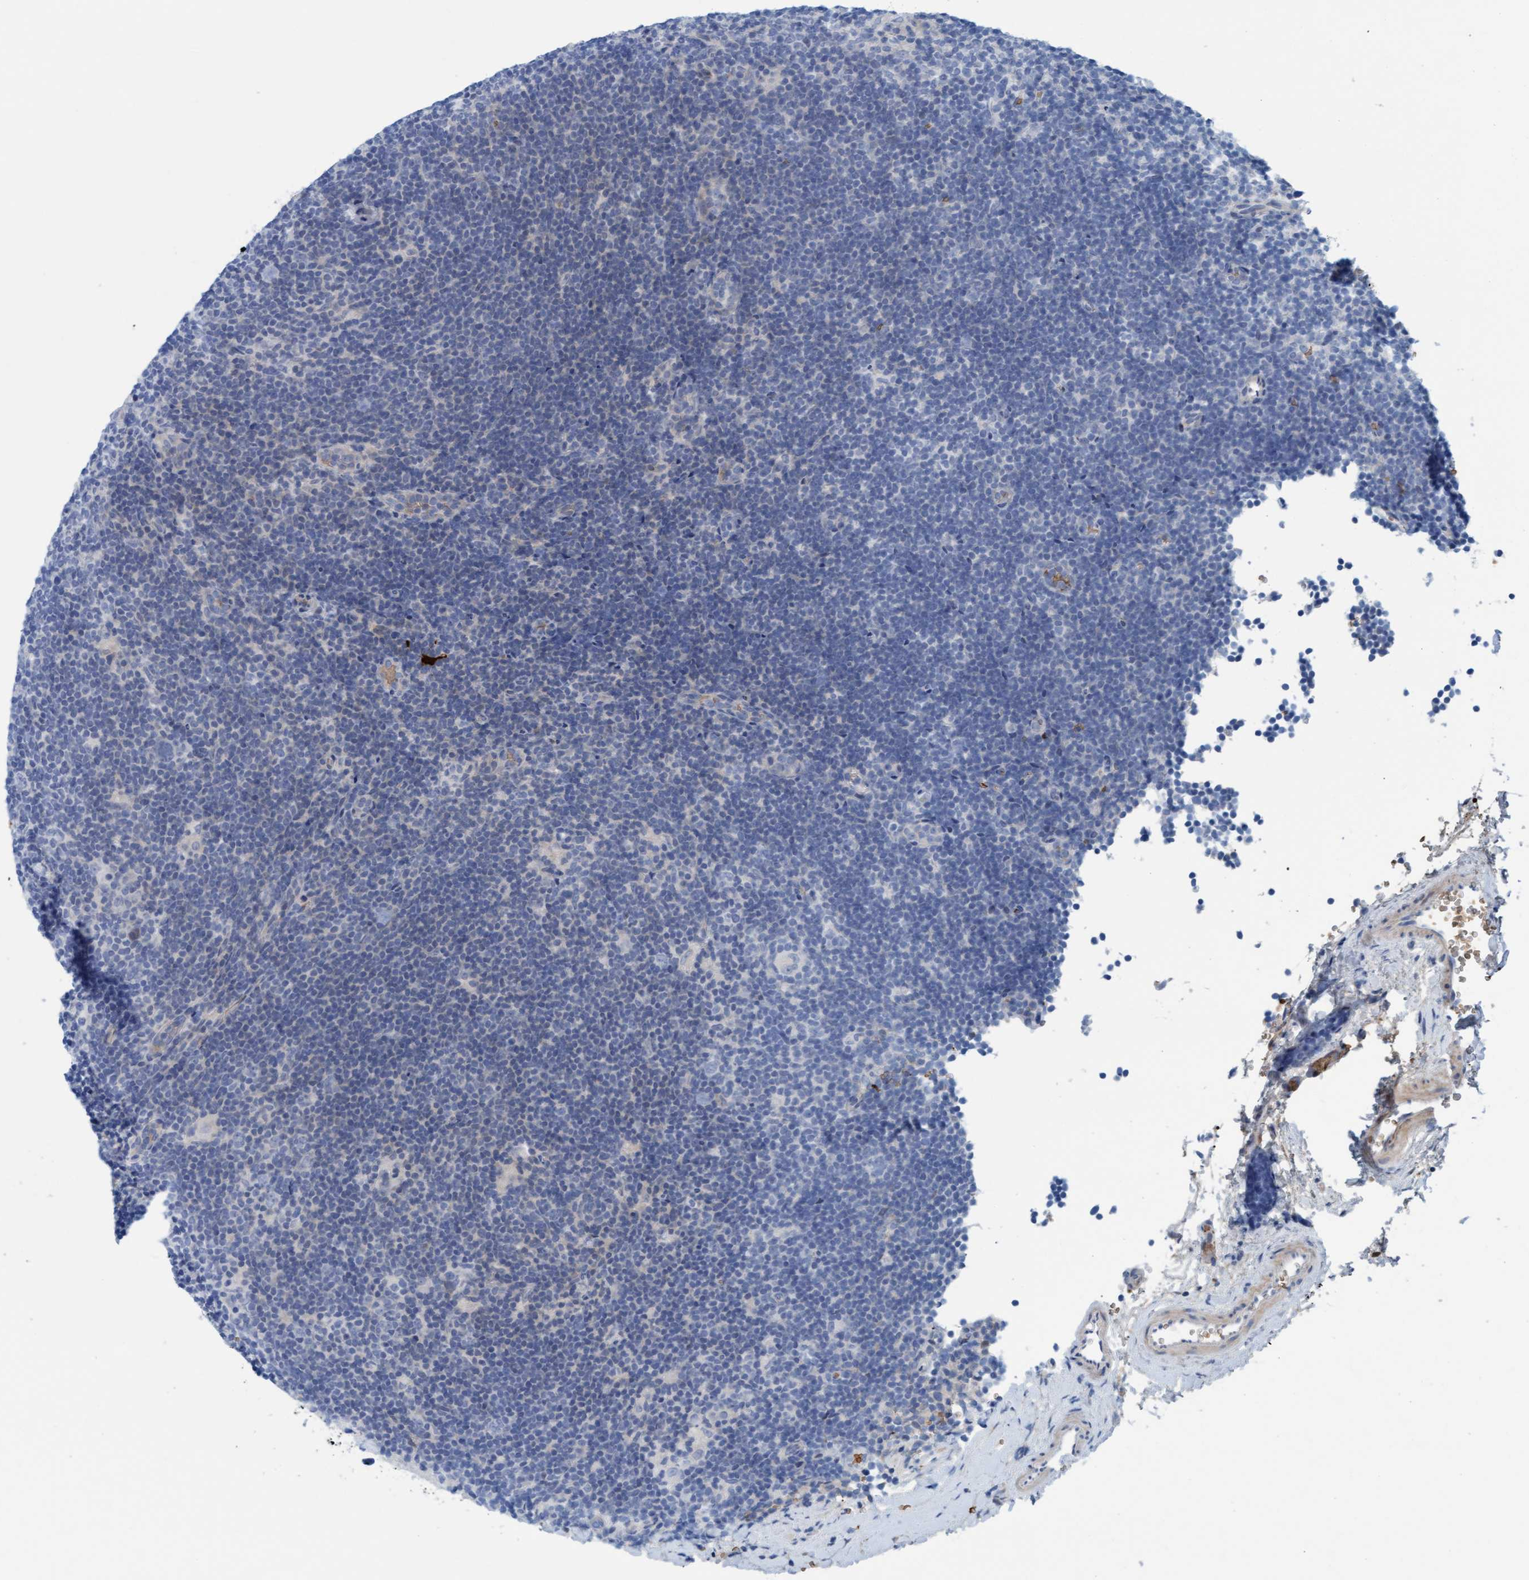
{"staining": {"intensity": "negative", "quantity": "none", "location": "none"}, "tissue": "lymphoma", "cell_type": "Tumor cells", "image_type": "cancer", "snomed": [{"axis": "morphology", "description": "Hodgkin's disease, NOS"}, {"axis": "topography", "description": "Lymph node"}], "caption": "This is an immunohistochemistry (IHC) photomicrograph of Hodgkin's disease. There is no expression in tumor cells.", "gene": "P2RX5", "patient": {"sex": "female", "age": 57}}